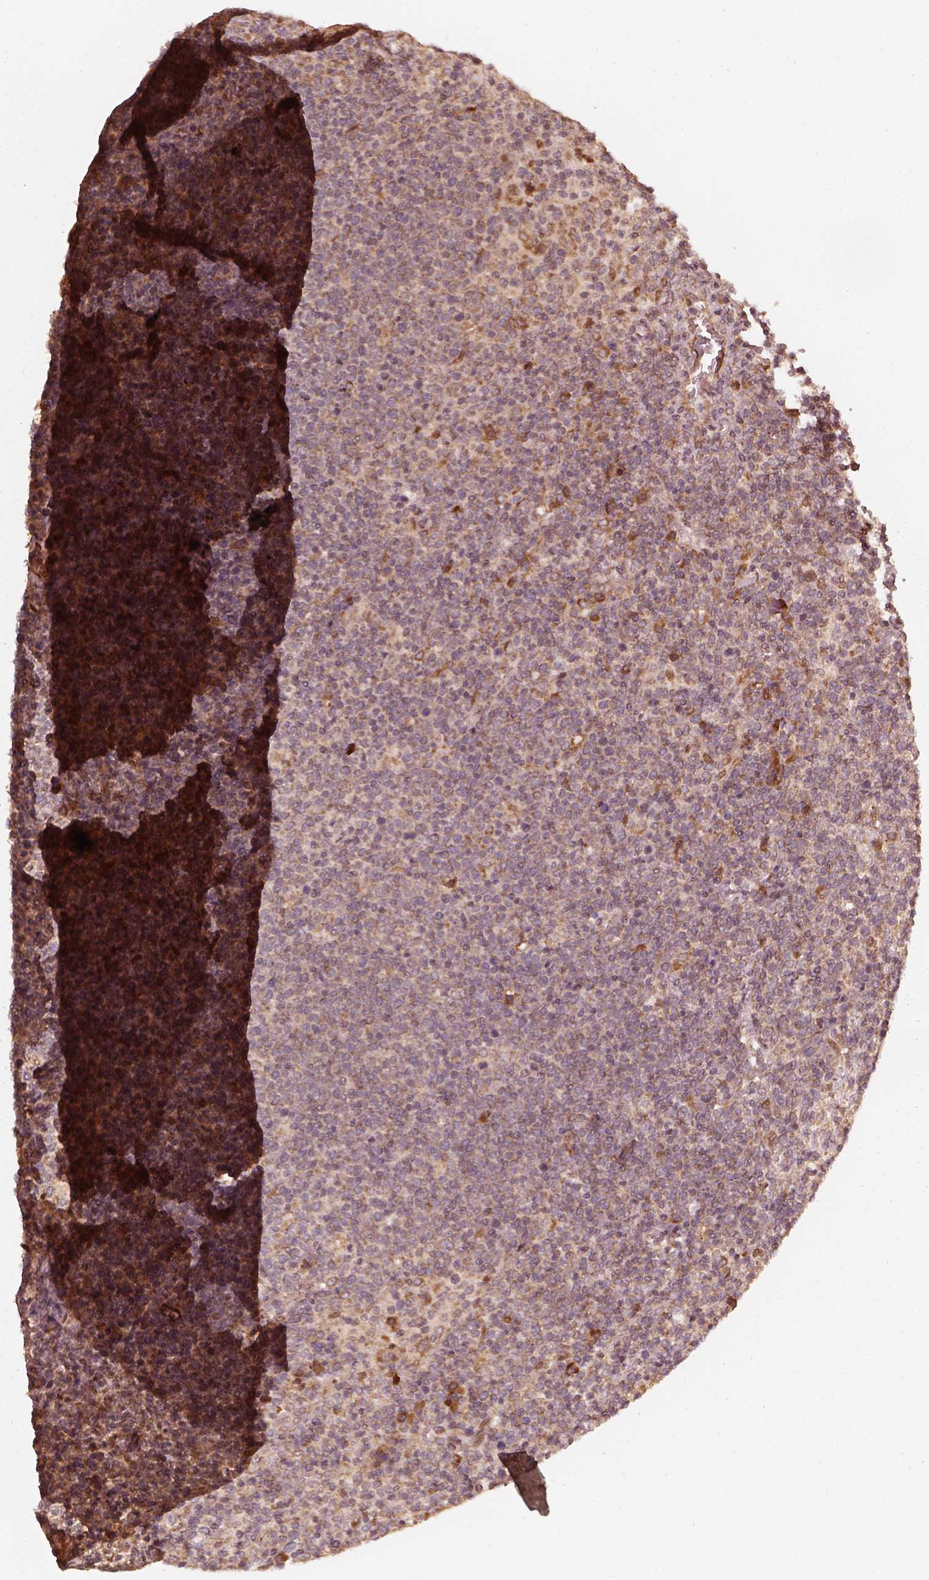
{"staining": {"intensity": "moderate", "quantity": ">75%", "location": "cytoplasmic/membranous"}, "tissue": "lymphoma", "cell_type": "Tumor cells", "image_type": "cancer", "snomed": [{"axis": "morphology", "description": "Malignant lymphoma, non-Hodgkin's type, High grade"}, {"axis": "topography", "description": "Lymph node"}], "caption": "Protein staining reveals moderate cytoplasmic/membranous staining in approximately >75% of tumor cells in lymphoma. The staining is performed using DAB brown chromogen to label protein expression. The nuclei are counter-stained blue using hematoxylin.", "gene": "DNAJC25", "patient": {"sex": "male", "age": 61}}